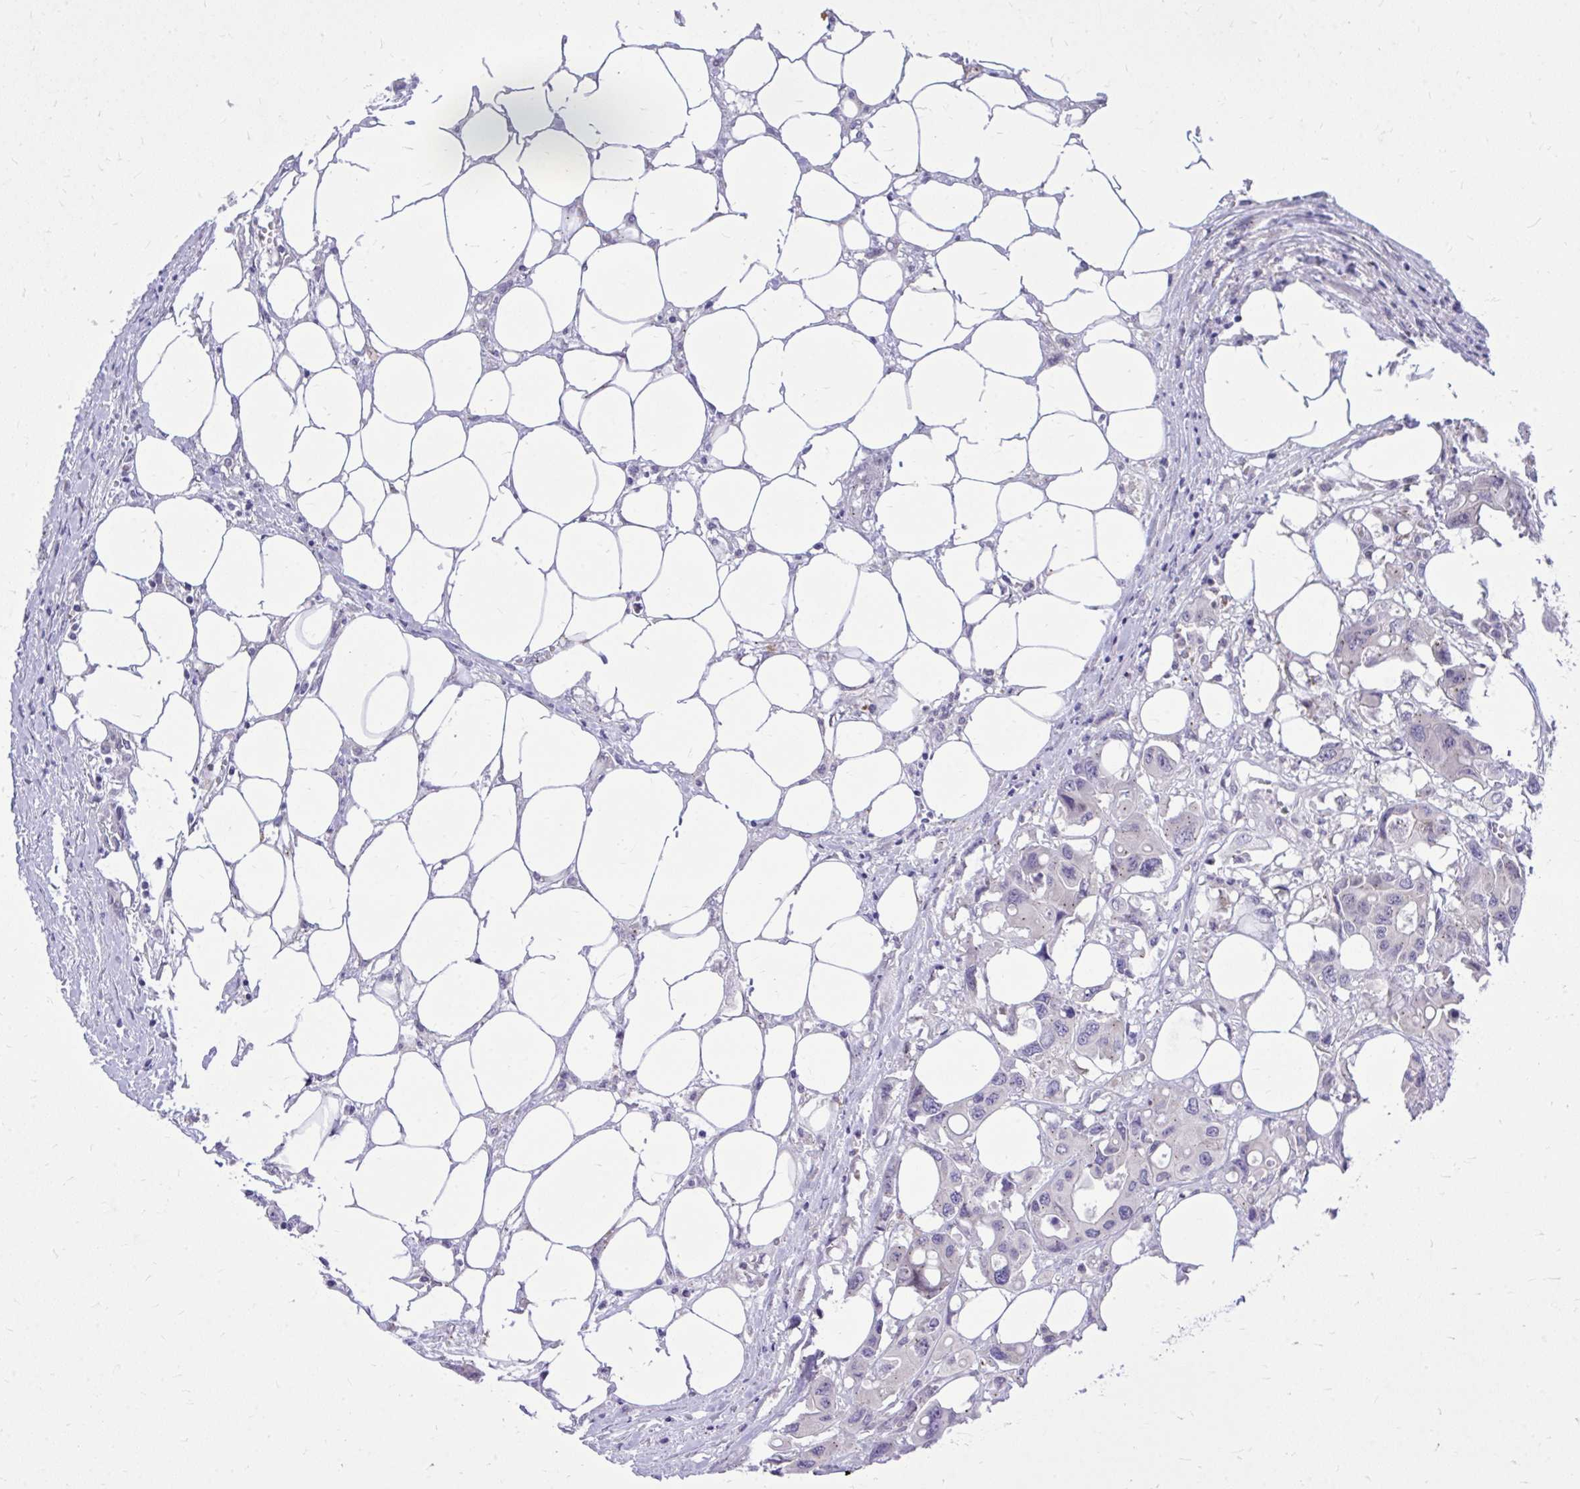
{"staining": {"intensity": "negative", "quantity": "none", "location": "none"}, "tissue": "colorectal cancer", "cell_type": "Tumor cells", "image_type": "cancer", "snomed": [{"axis": "morphology", "description": "Adenocarcinoma, NOS"}, {"axis": "topography", "description": "Colon"}], "caption": "An image of colorectal adenocarcinoma stained for a protein demonstrates no brown staining in tumor cells.", "gene": "CEACAM18", "patient": {"sex": "male", "age": 77}}